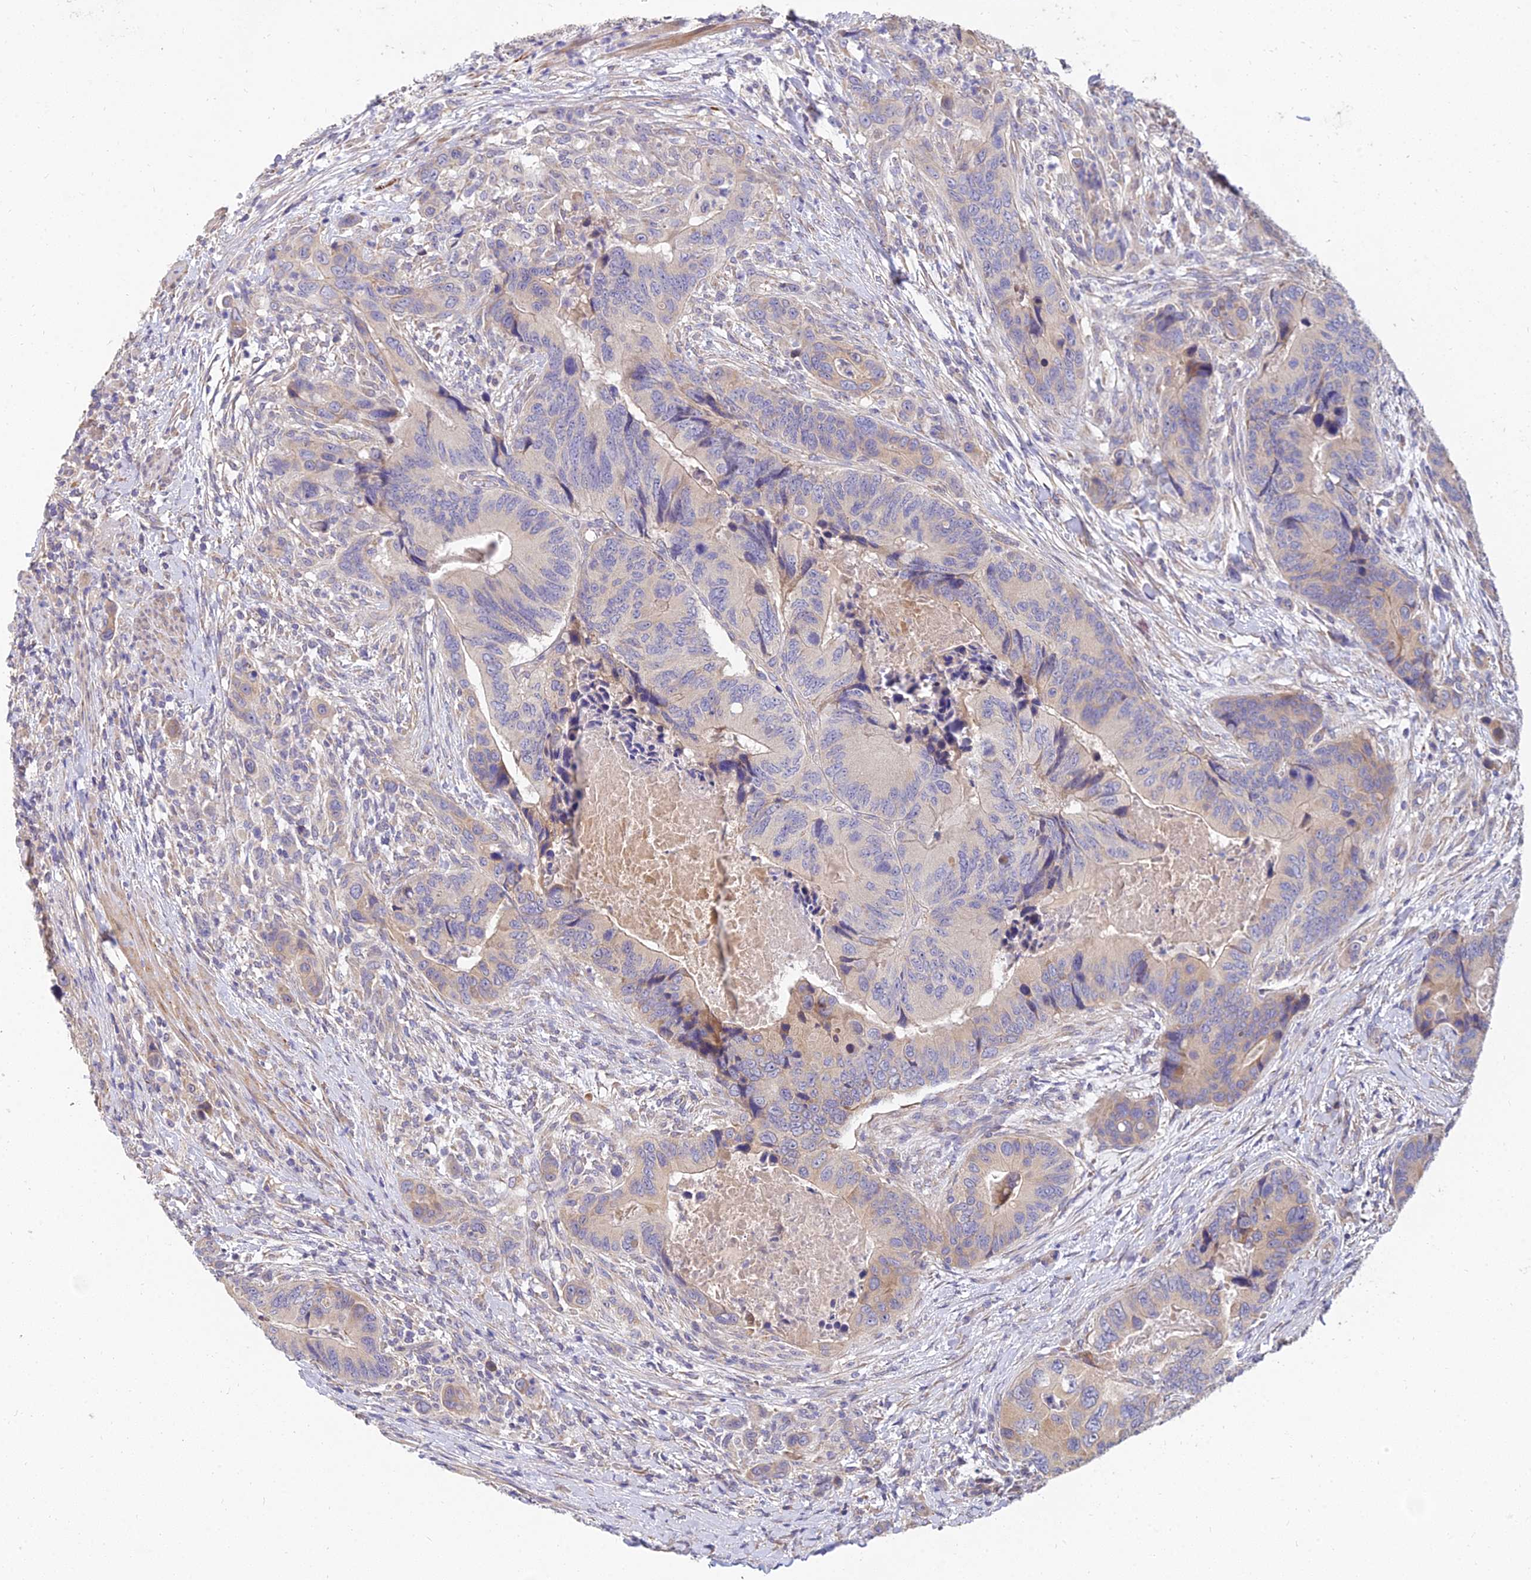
{"staining": {"intensity": "weak", "quantity": "<25%", "location": "cytoplasmic/membranous"}, "tissue": "colorectal cancer", "cell_type": "Tumor cells", "image_type": "cancer", "snomed": [{"axis": "morphology", "description": "Adenocarcinoma, NOS"}, {"axis": "topography", "description": "Colon"}], "caption": "There is no significant expression in tumor cells of adenocarcinoma (colorectal).", "gene": "ARL8B", "patient": {"sex": "male", "age": 84}}